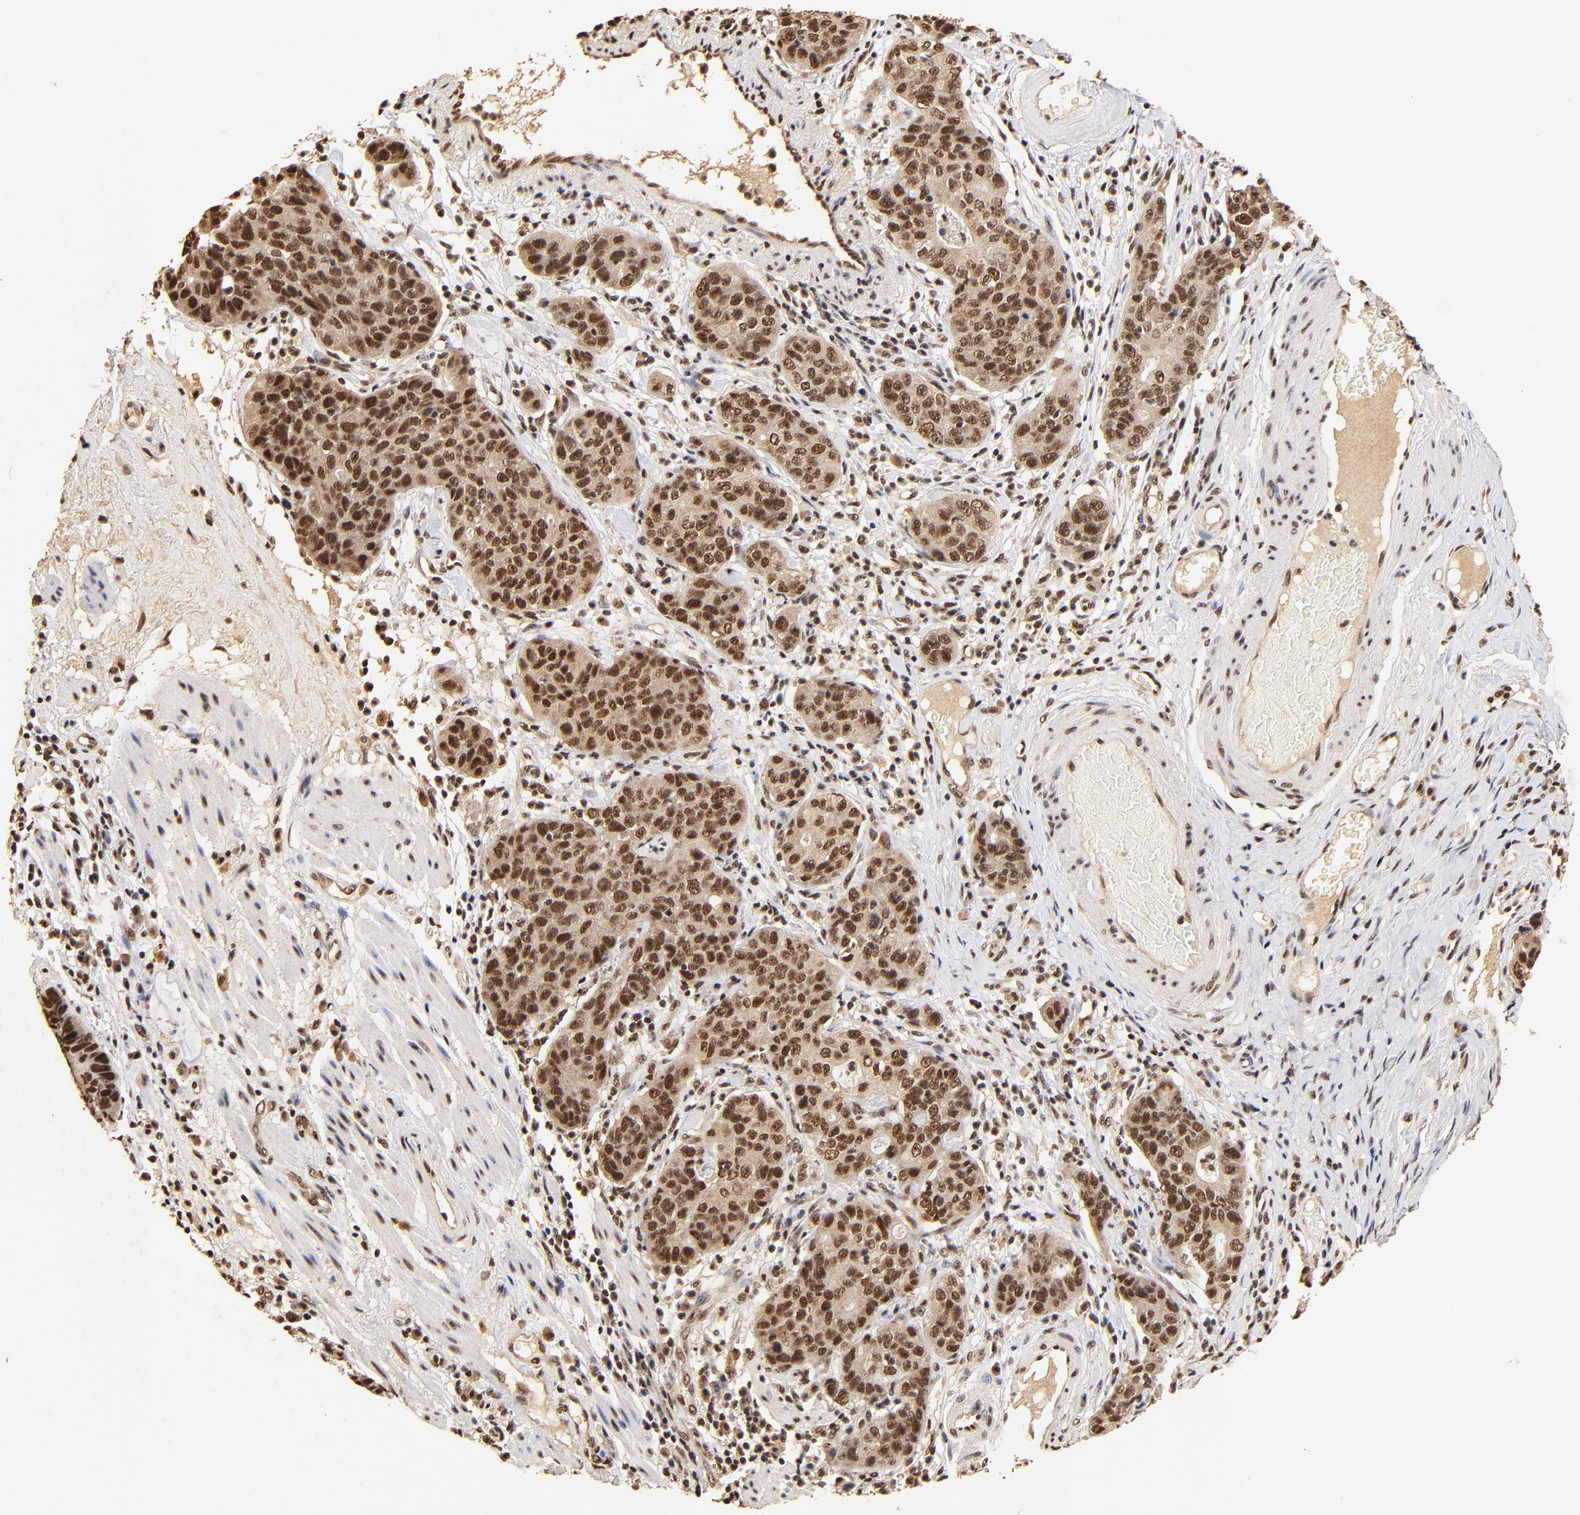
{"staining": {"intensity": "strong", "quantity": ">75%", "location": "cytoplasmic/membranous,nuclear"}, "tissue": "stomach cancer", "cell_type": "Tumor cells", "image_type": "cancer", "snomed": [{"axis": "morphology", "description": "Adenocarcinoma, NOS"}, {"axis": "topography", "description": "Esophagus"}, {"axis": "topography", "description": "Stomach"}], "caption": "Protein expression analysis of adenocarcinoma (stomach) reveals strong cytoplasmic/membranous and nuclear positivity in about >75% of tumor cells.", "gene": "MED12", "patient": {"sex": "male", "age": 74}}